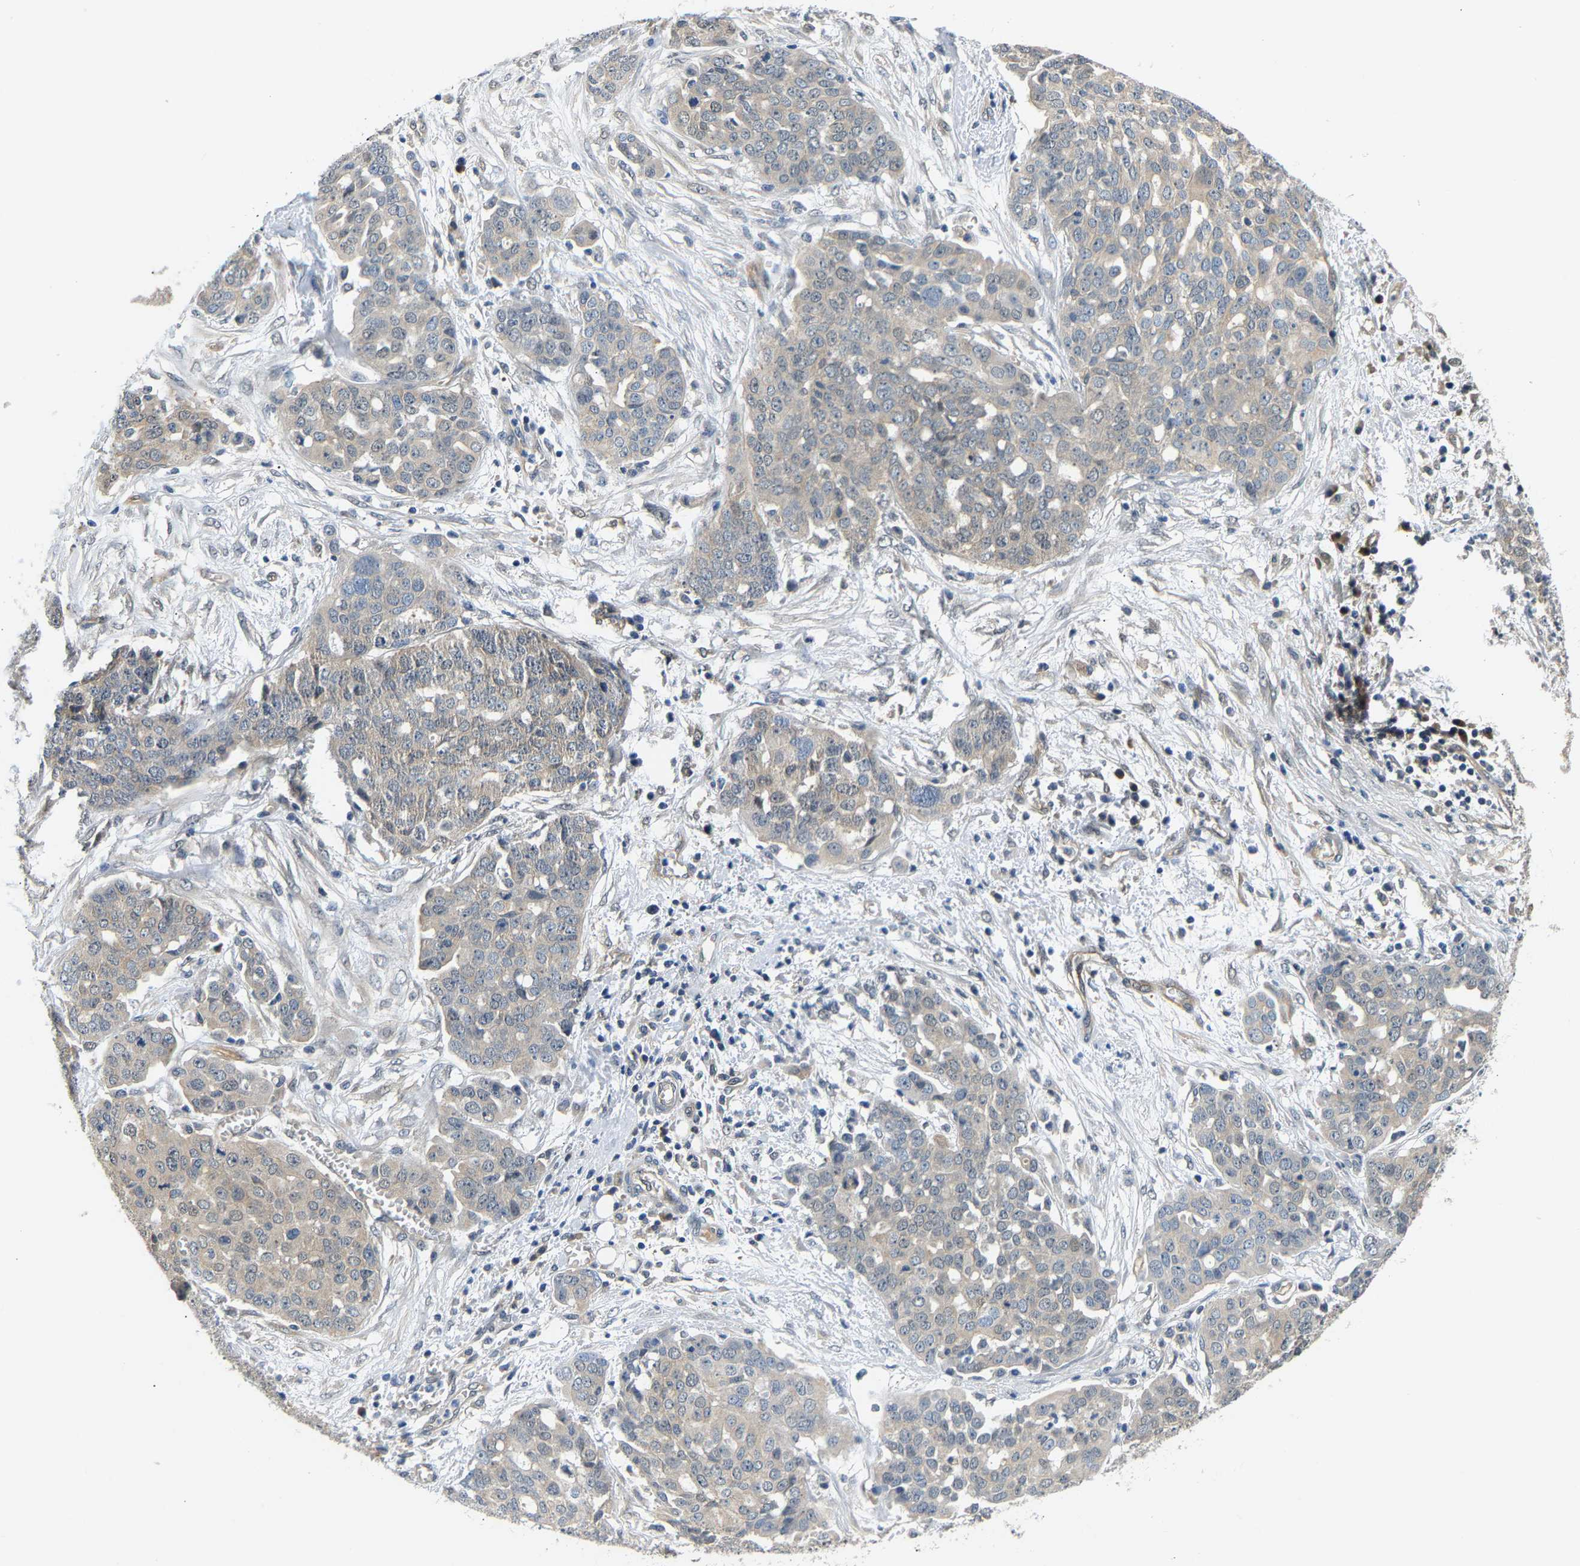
{"staining": {"intensity": "weak", "quantity": ">75%", "location": "cytoplasmic/membranous"}, "tissue": "ovarian cancer", "cell_type": "Tumor cells", "image_type": "cancer", "snomed": [{"axis": "morphology", "description": "Cystadenocarcinoma, serous, NOS"}, {"axis": "topography", "description": "Soft tissue"}, {"axis": "topography", "description": "Ovary"}], "caption": "Immunohistochemical staining of ovarian cancer exhibits weak cytoplasmic/membranous protein staining in about >75% of tumor cells.", "gene": "ARHGEF12", "patient": {"sex": "female", "age": 57}}